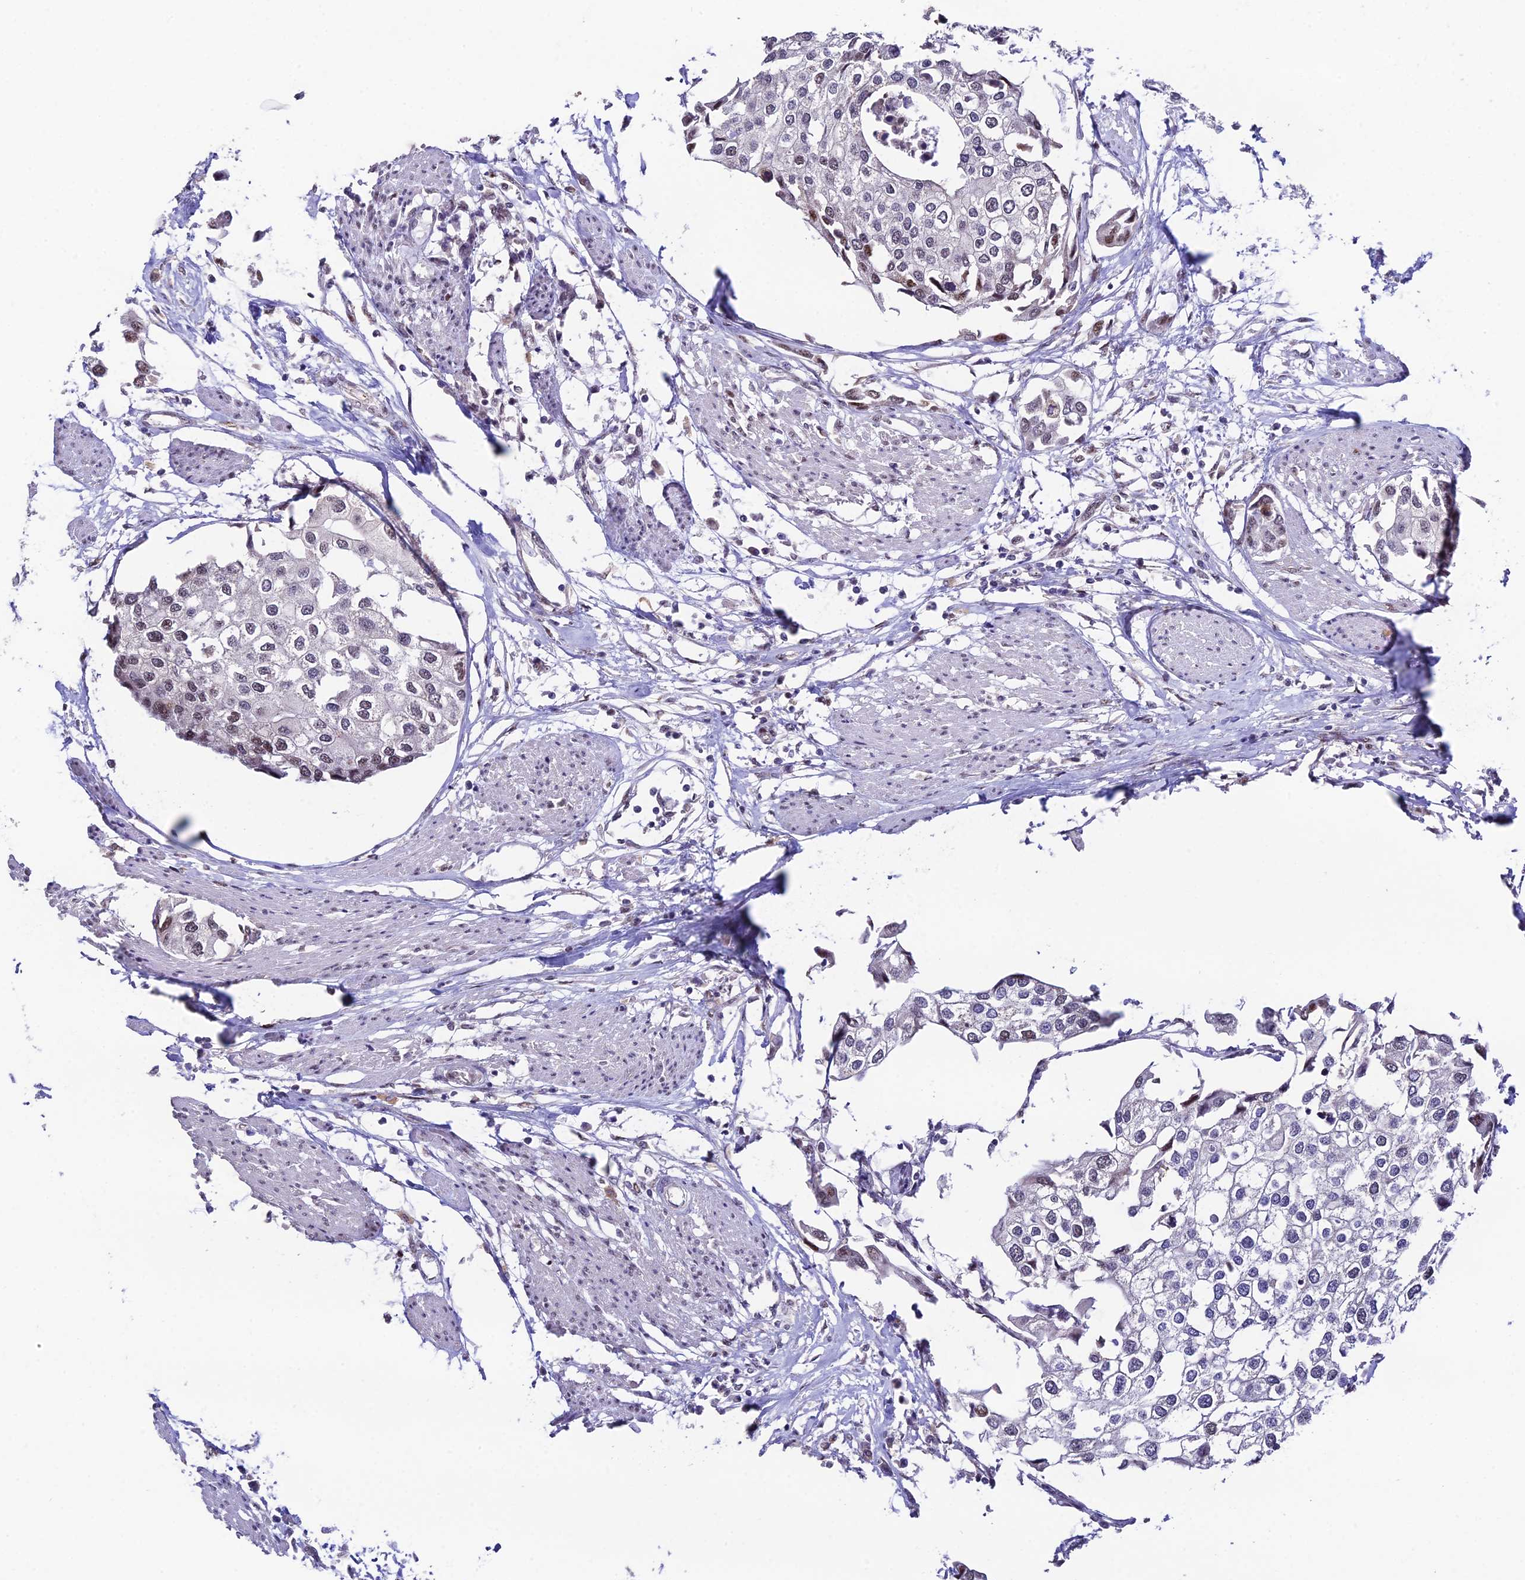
{"staining": {"intensity": "weak", "quantity": "25%-75%", "location": "nuclear"}, "tissue": "urothelial cancer", "cell_type": "Tumor cells", "image_type": "cancer", "snomed": [{"axis": "morphology", "description": "Urothelial carcinoma, High grade"}, {"axis": "topography", "description": "Urinary bladder"}], "caption": "A brown stain shows weak nuclear expression of a protein in human urothelial carcinoma (high-grade) tumor cells. Using DAB (brown) and hematoxylin (blue) stains, captured at high magnification using brightfield microscopy.", "gene": "THOC7", "patient": {"sex": "male", "age": 64}}